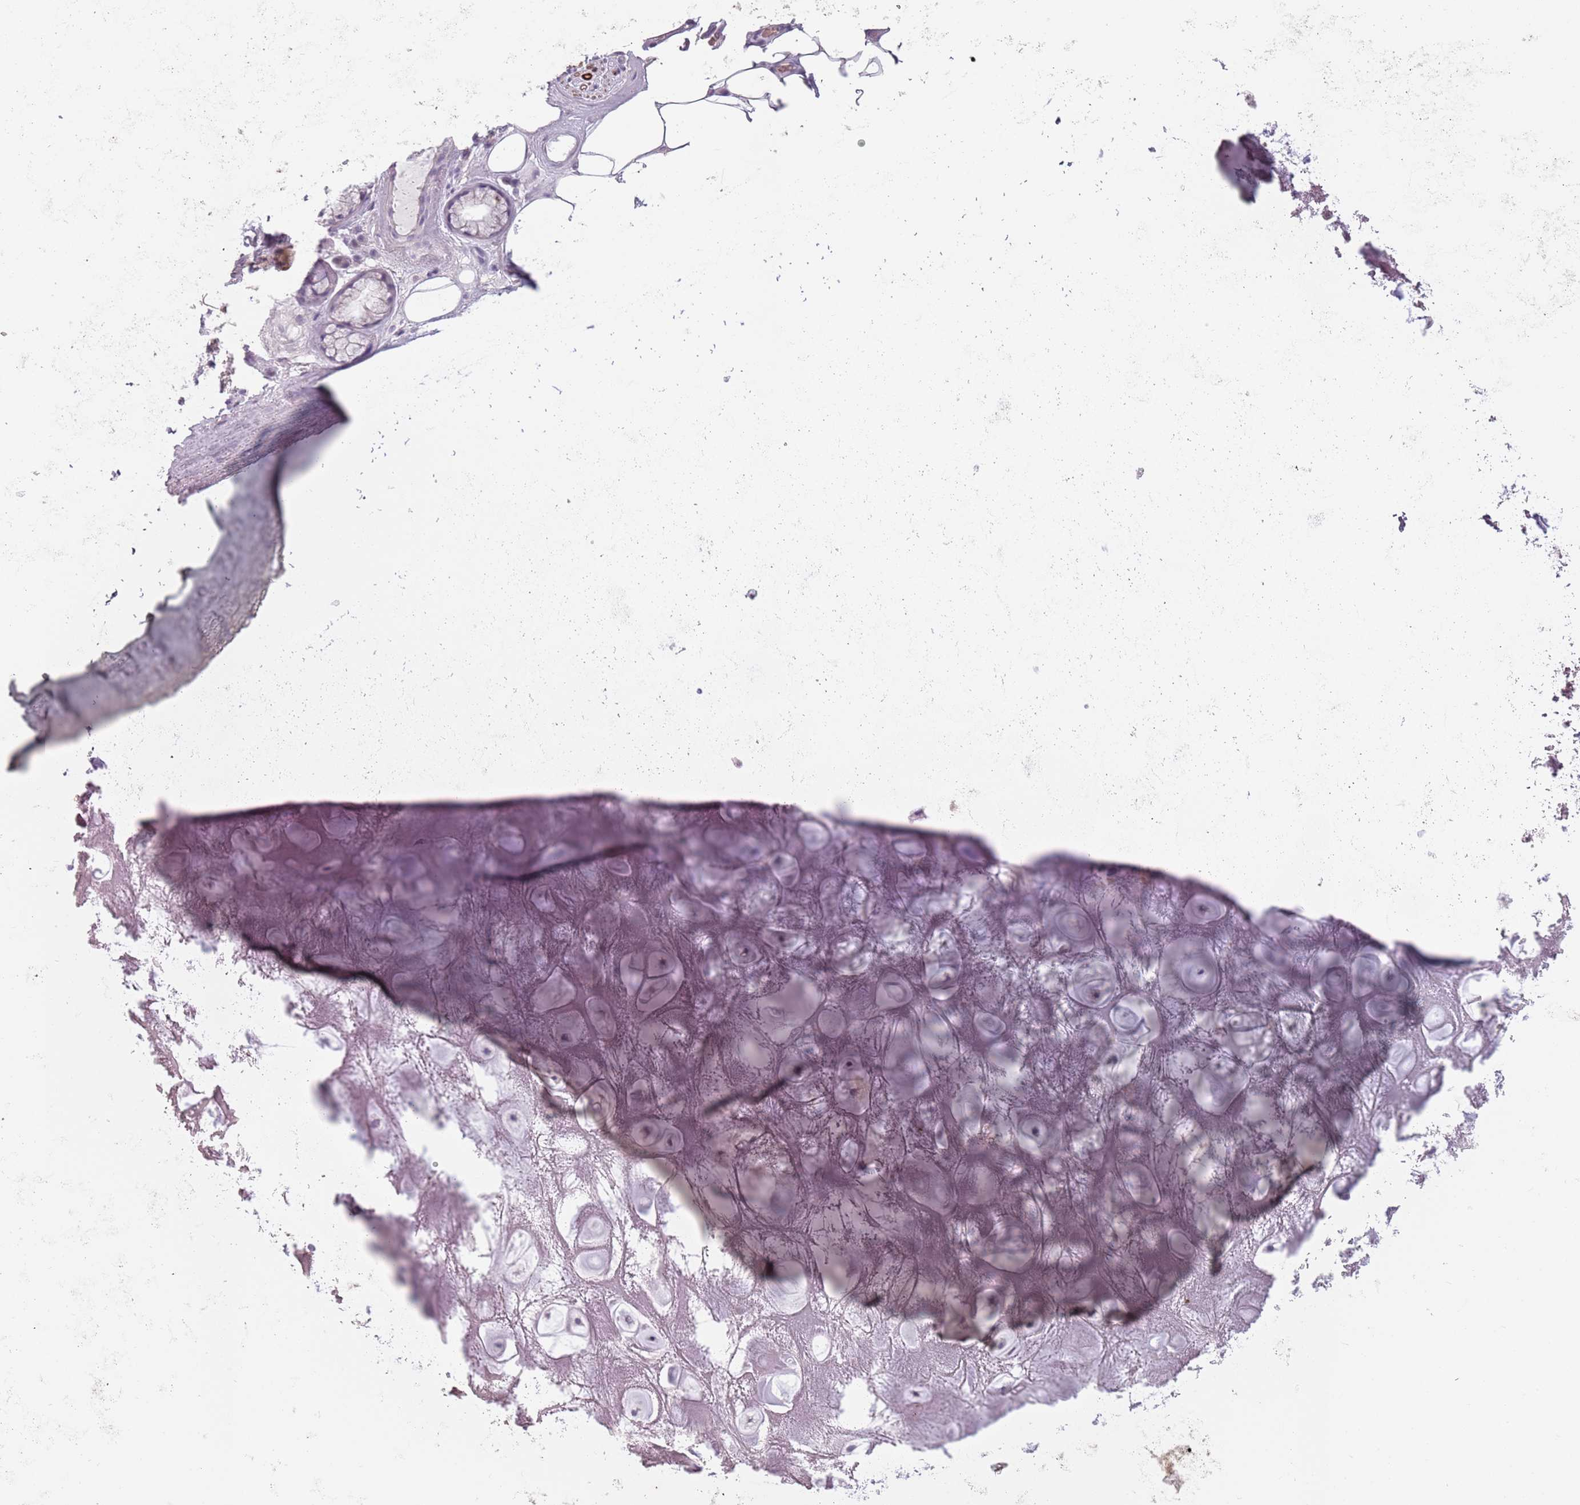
{"staining": {"intensity": "negative", "quantity": "none", "location": "none"}, "tissue": "adipose tissue", "cell_type": "Adipocytes", "image_type": "normal", "snomed": [{"axis": "morphology", "description": "Normal tissue, NOS"}, {"axis": "topography", "description": "Cartilage tissue"}], "caption": "Immunohistochemistry (IHC) of unremarkable human adipose tissue reveals no staining in adipocytes. (DAB immunohistochemistry (IHC) with hematoxylin counter stain).", "gene": "MEGF8", "patient": {"sex": "male", "age": 81}}